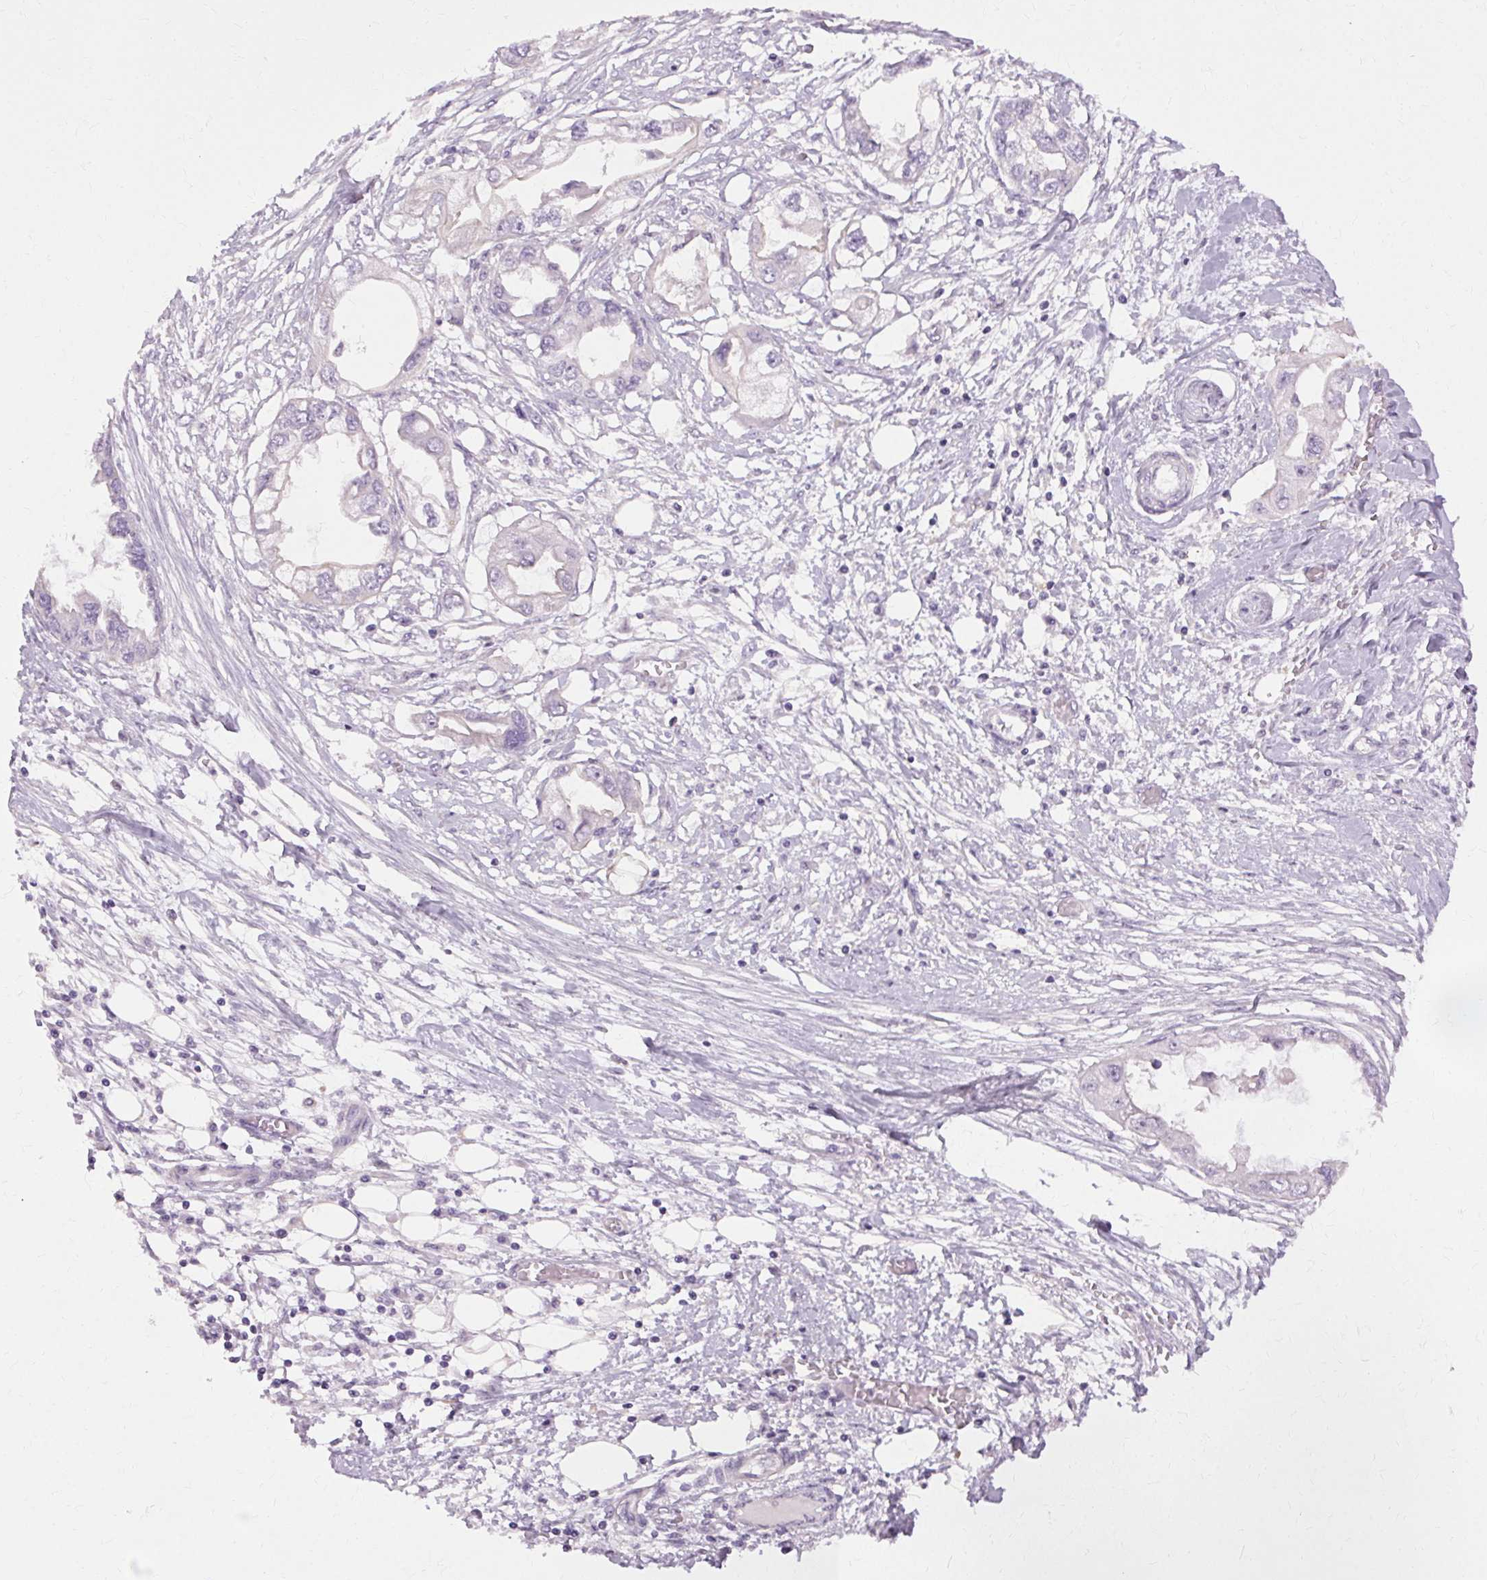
{"staining": {"intensity": "negative", "quantity": "none", "location": "none"}, "tissue": "endometrial cancer", "cell_type": "Tumor cells", "image_type": "cancer", "snomed": [{"axis": "morphology", "description": "Adenocarcinoma, NOS"}, {"axis": "morphology", "description": "Adenocarcinoma, metastatic, NOS"}, {"axis": "topography", "description": "Adipose tissue"}, {"axis": "topography", "description": "Endometrium"}], "caption": "Tumor cells show no significant protein expression in endometrial cancer.", "gene": "TM6SF1", "patient": {"sex": "female", "age": 67}}